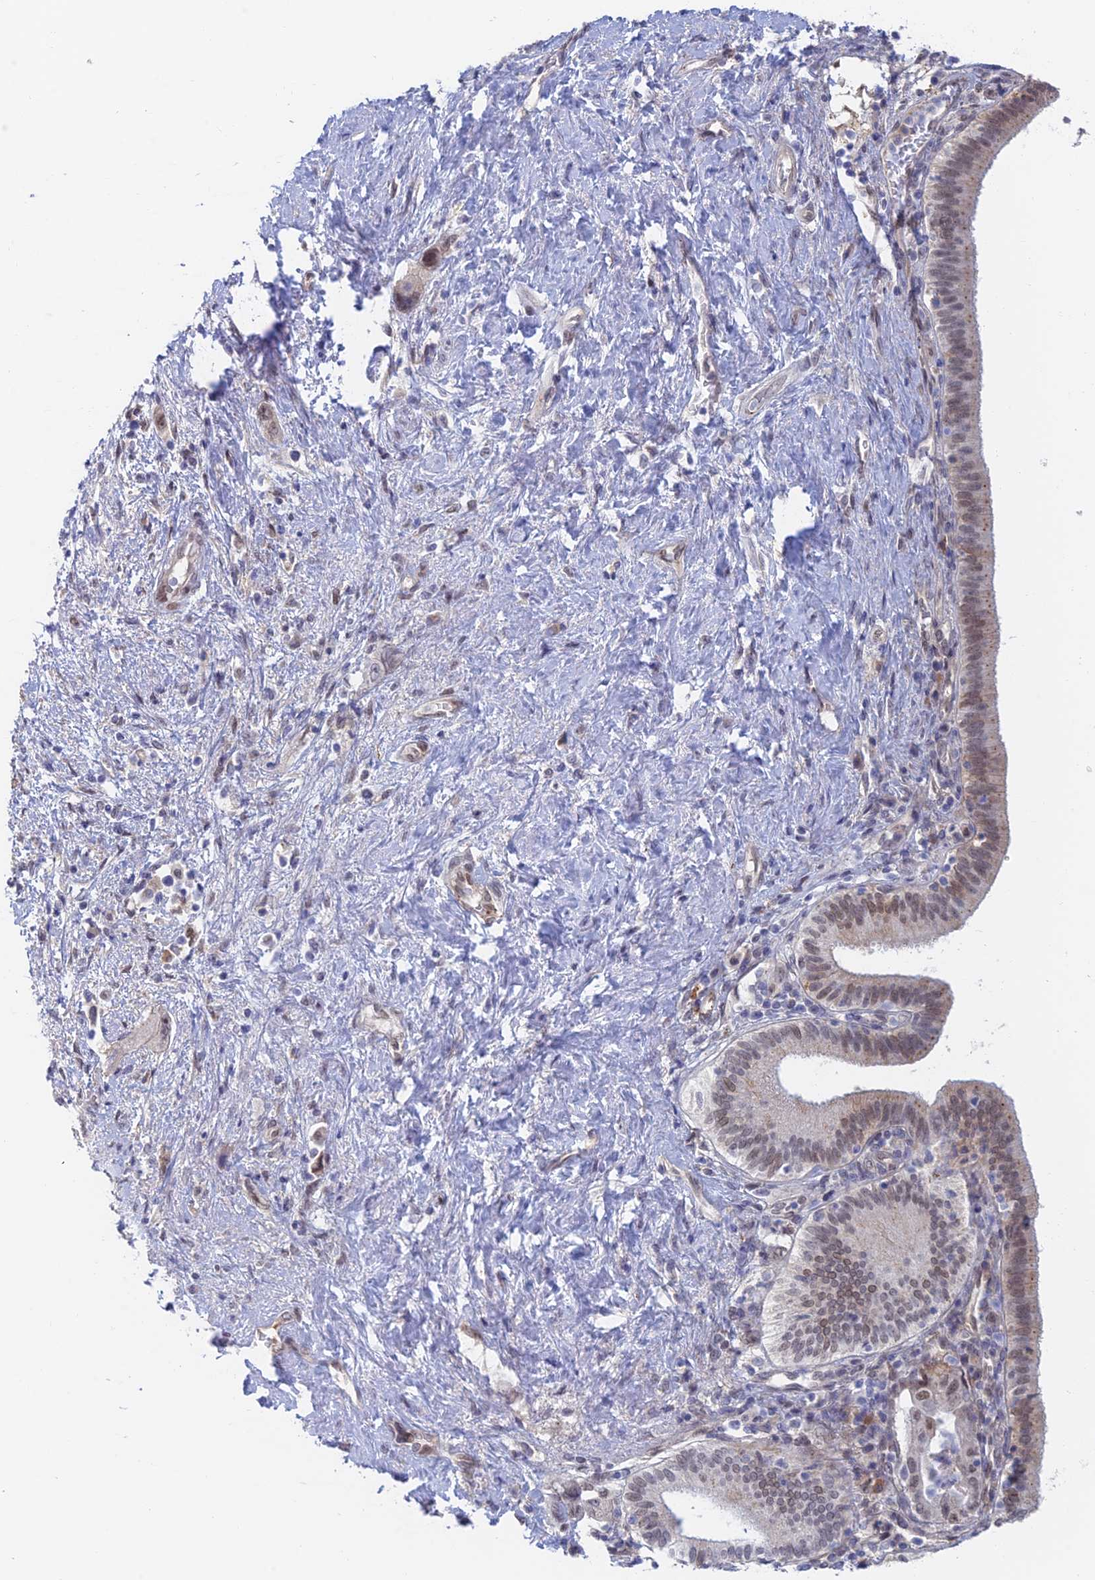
{"staining": {"intensity": "weak", "quantity": "25%-75%", "location": "nuclear"}, "tissue": "pancreatic cancer", "cell_type": "Tumor cells", "image_type": "cancer", "snomed": [{"axis": "morphology", "description": "Adenocarcinoma, NOS"}, {"axis": "topography", "description": "Pancreas"}], "caption": "The histopathology image displays immunohistochemical staining of pancreatic adenocarcinoma. There is weak nuclear positivity is appreciated in approximately 25%-75% of tumor cells.", "gene": "ZUP1", "patient": {"sex": "female", "age": 73}}